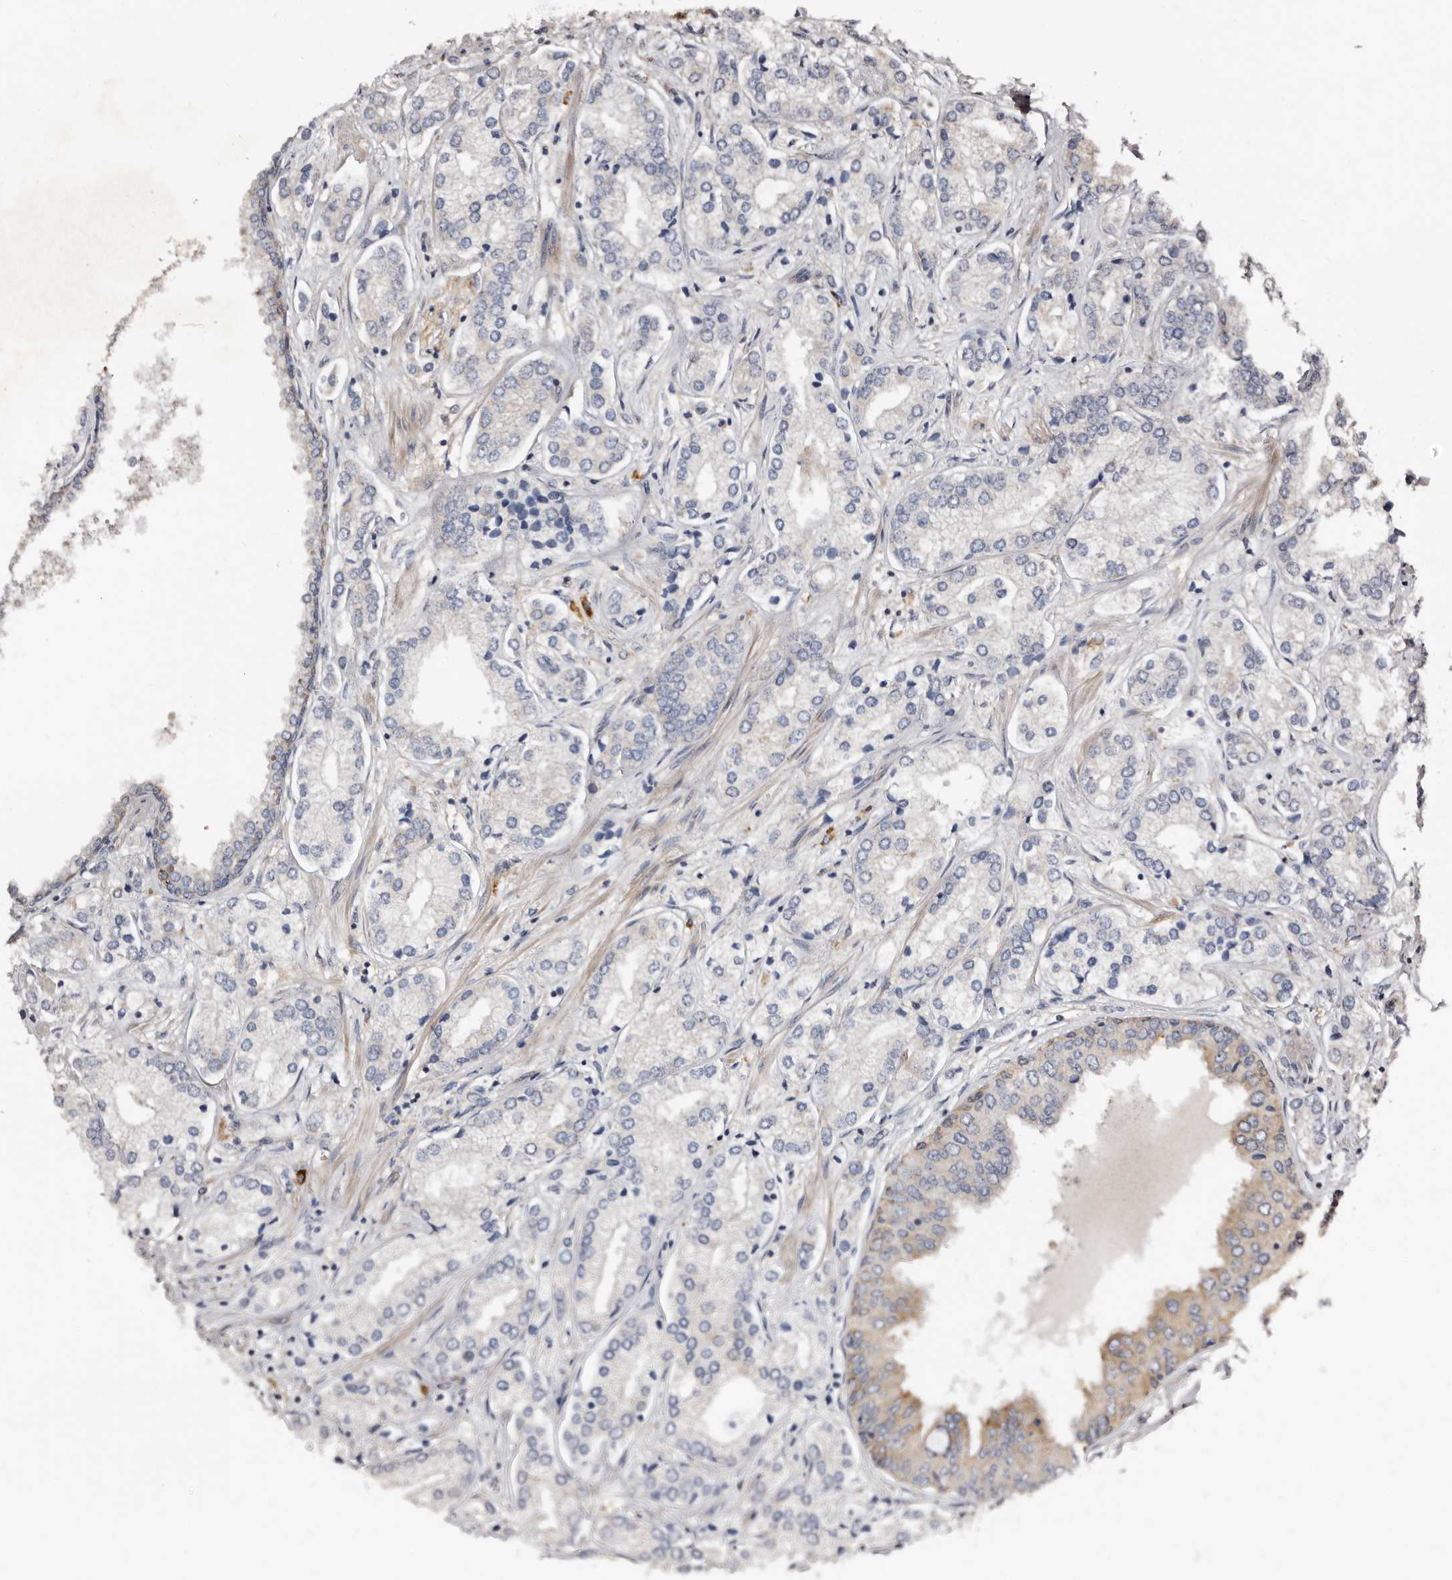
{"staining": {"intensity": "negative", "quantity": "none", "location": "none"}, "tissue": "prostate cancer", "cell_type": "Tumor cells", "image_type": "cancer", "snomed": [{"axis": "morphology", "description": "Adenocarcinoma, High grade"}, {"axis": "topography", "description": "Prostate"}], "caption": "A histopathology image of prostate cancer stained for a protein exhibits no brown staining in tumor cells.", "gene": "TBC1D22B", "patient": {"sex": "male", "age": 66}}